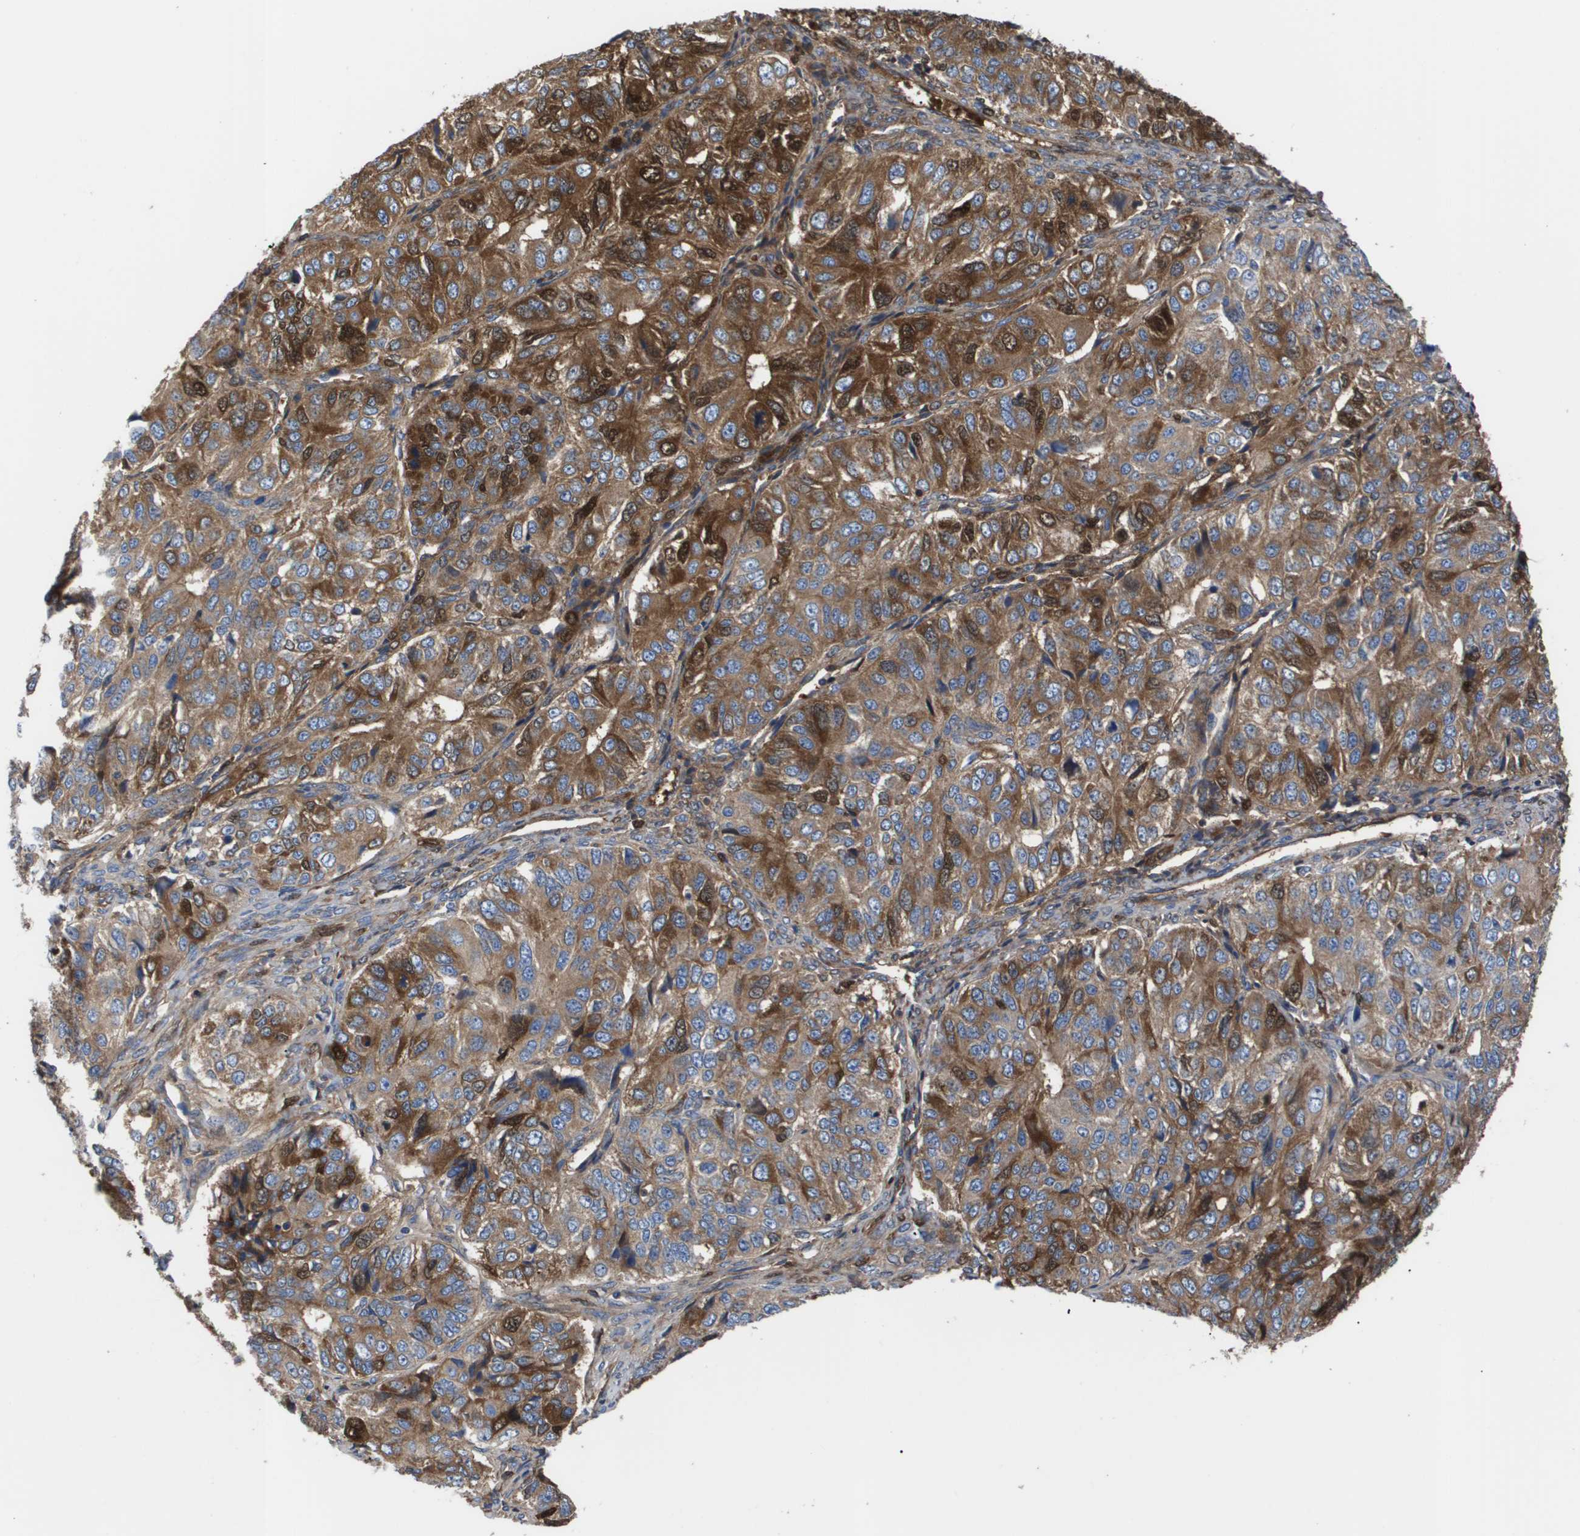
{"staining": {"intensity": "moderate", "quantity": ">75%", "location": "cytoplasmic/membranous"}, "tissue": "ovarian cancer", "cell_type": "Tumor cells", "image_type": "cancer", "snomed": [{"axis": "morphology", "description": "Carcinoma, endometroid"}, {"axis": "topography", "description": "Ovary"}], "caption": "Ovarian cancer tissue demonstrates moderate cytoplasmic/membranous positivity in about >75% of tumor cells, visualized by immunohistochemistry.", "gene": "SERPINA6", "patient": {"sex": "female", "age": 51}}